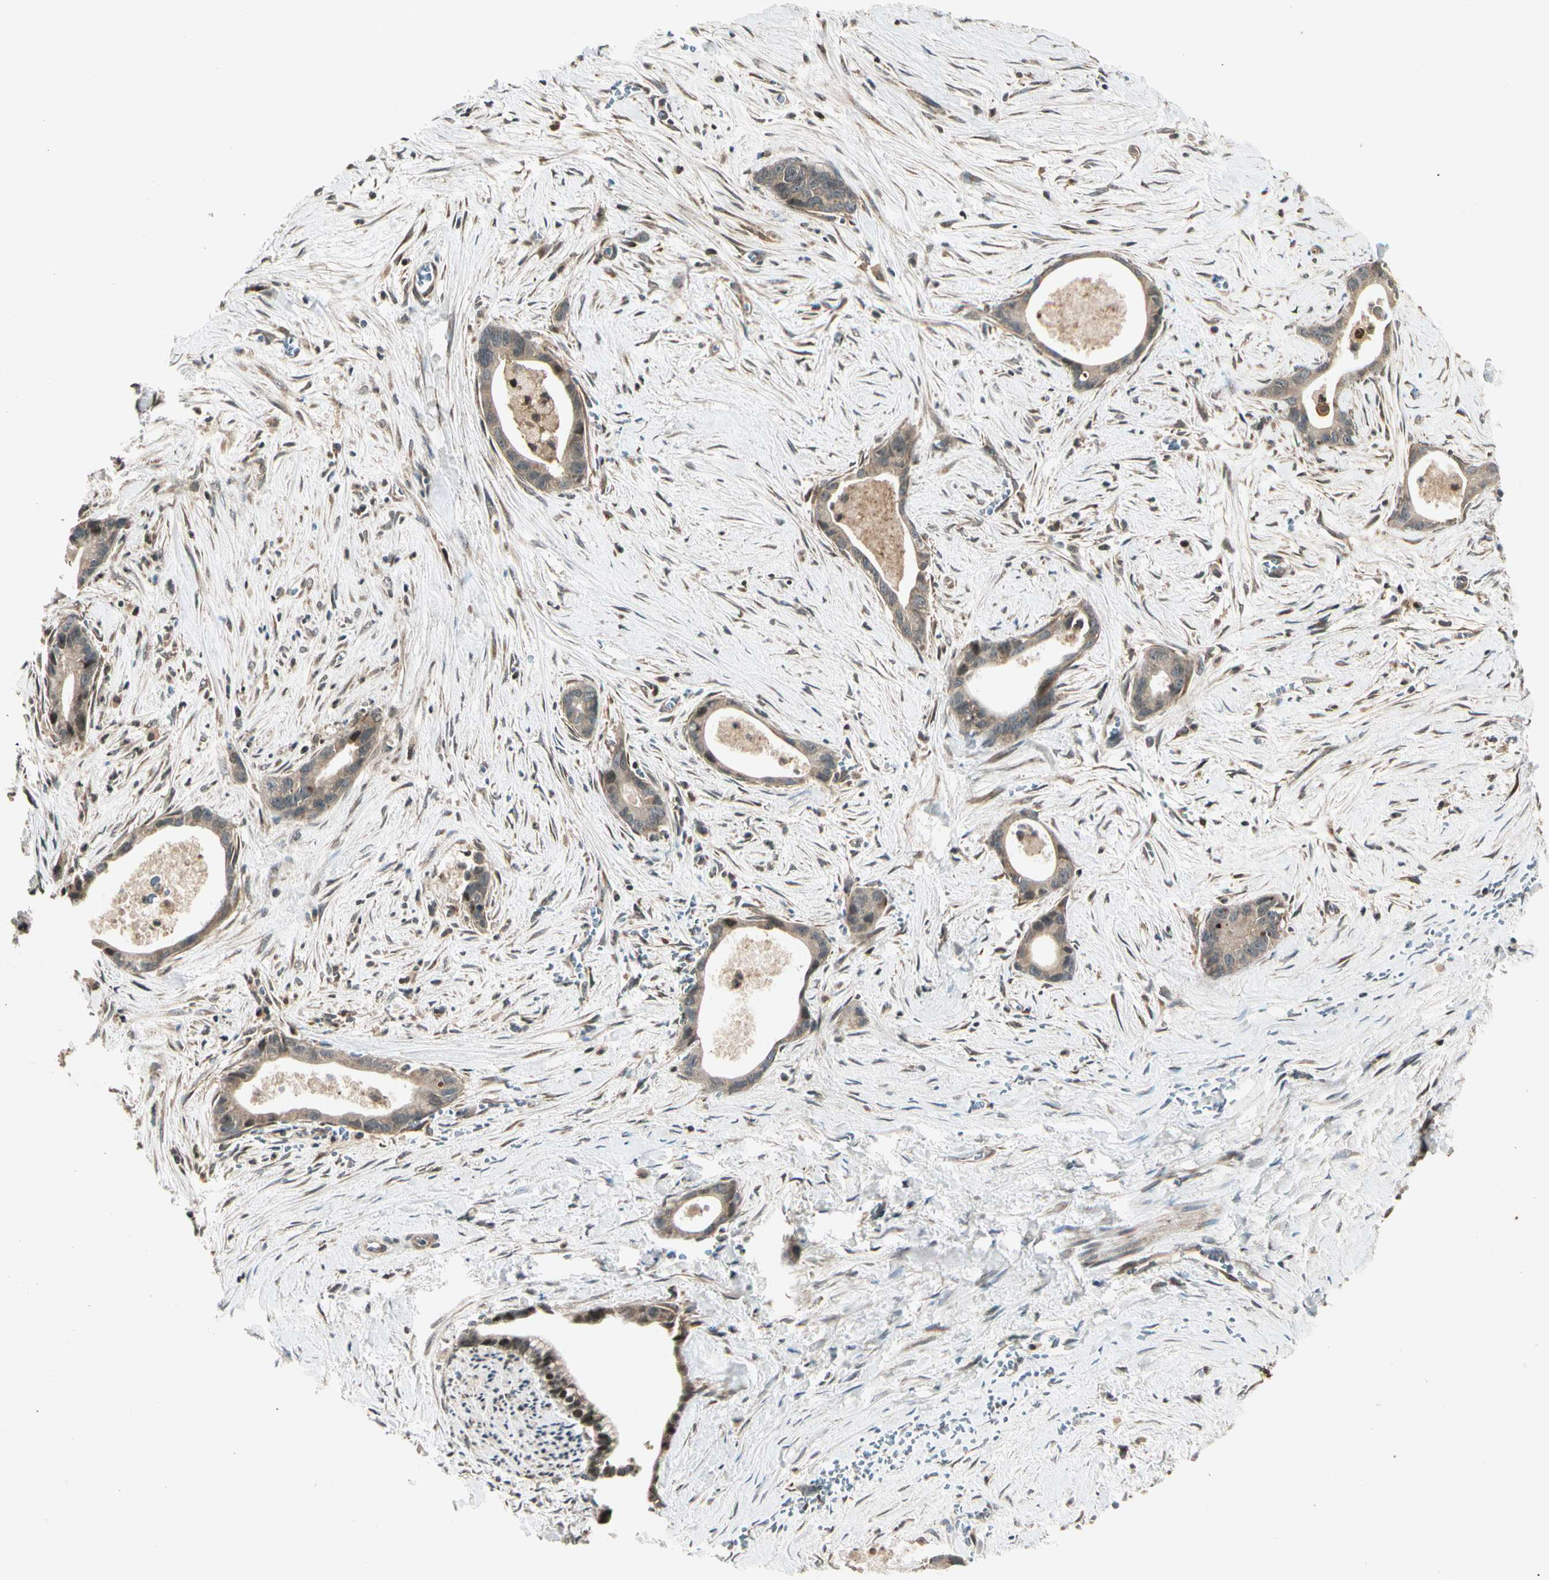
{"staining": {"intensity": "weak", "quantity": ">75%", "location": "cytoplasmic/membranous"}, "tissue": "liver cancer", "cell_type": "Tumor cells", "image_type": "cancer", "snomed": [{"axis": "morphology", "description": "Cholangiocarcinoma"}, {"axis": "topography", "description": "Liver"}], "caption": "A low amount of weak cytoplasmic/membranous positivity is identified in approximately >75% of tumor cells in liver cancer tissue.", "gene": "GLUL", "patient": {"sex": "female", "age": 55}}